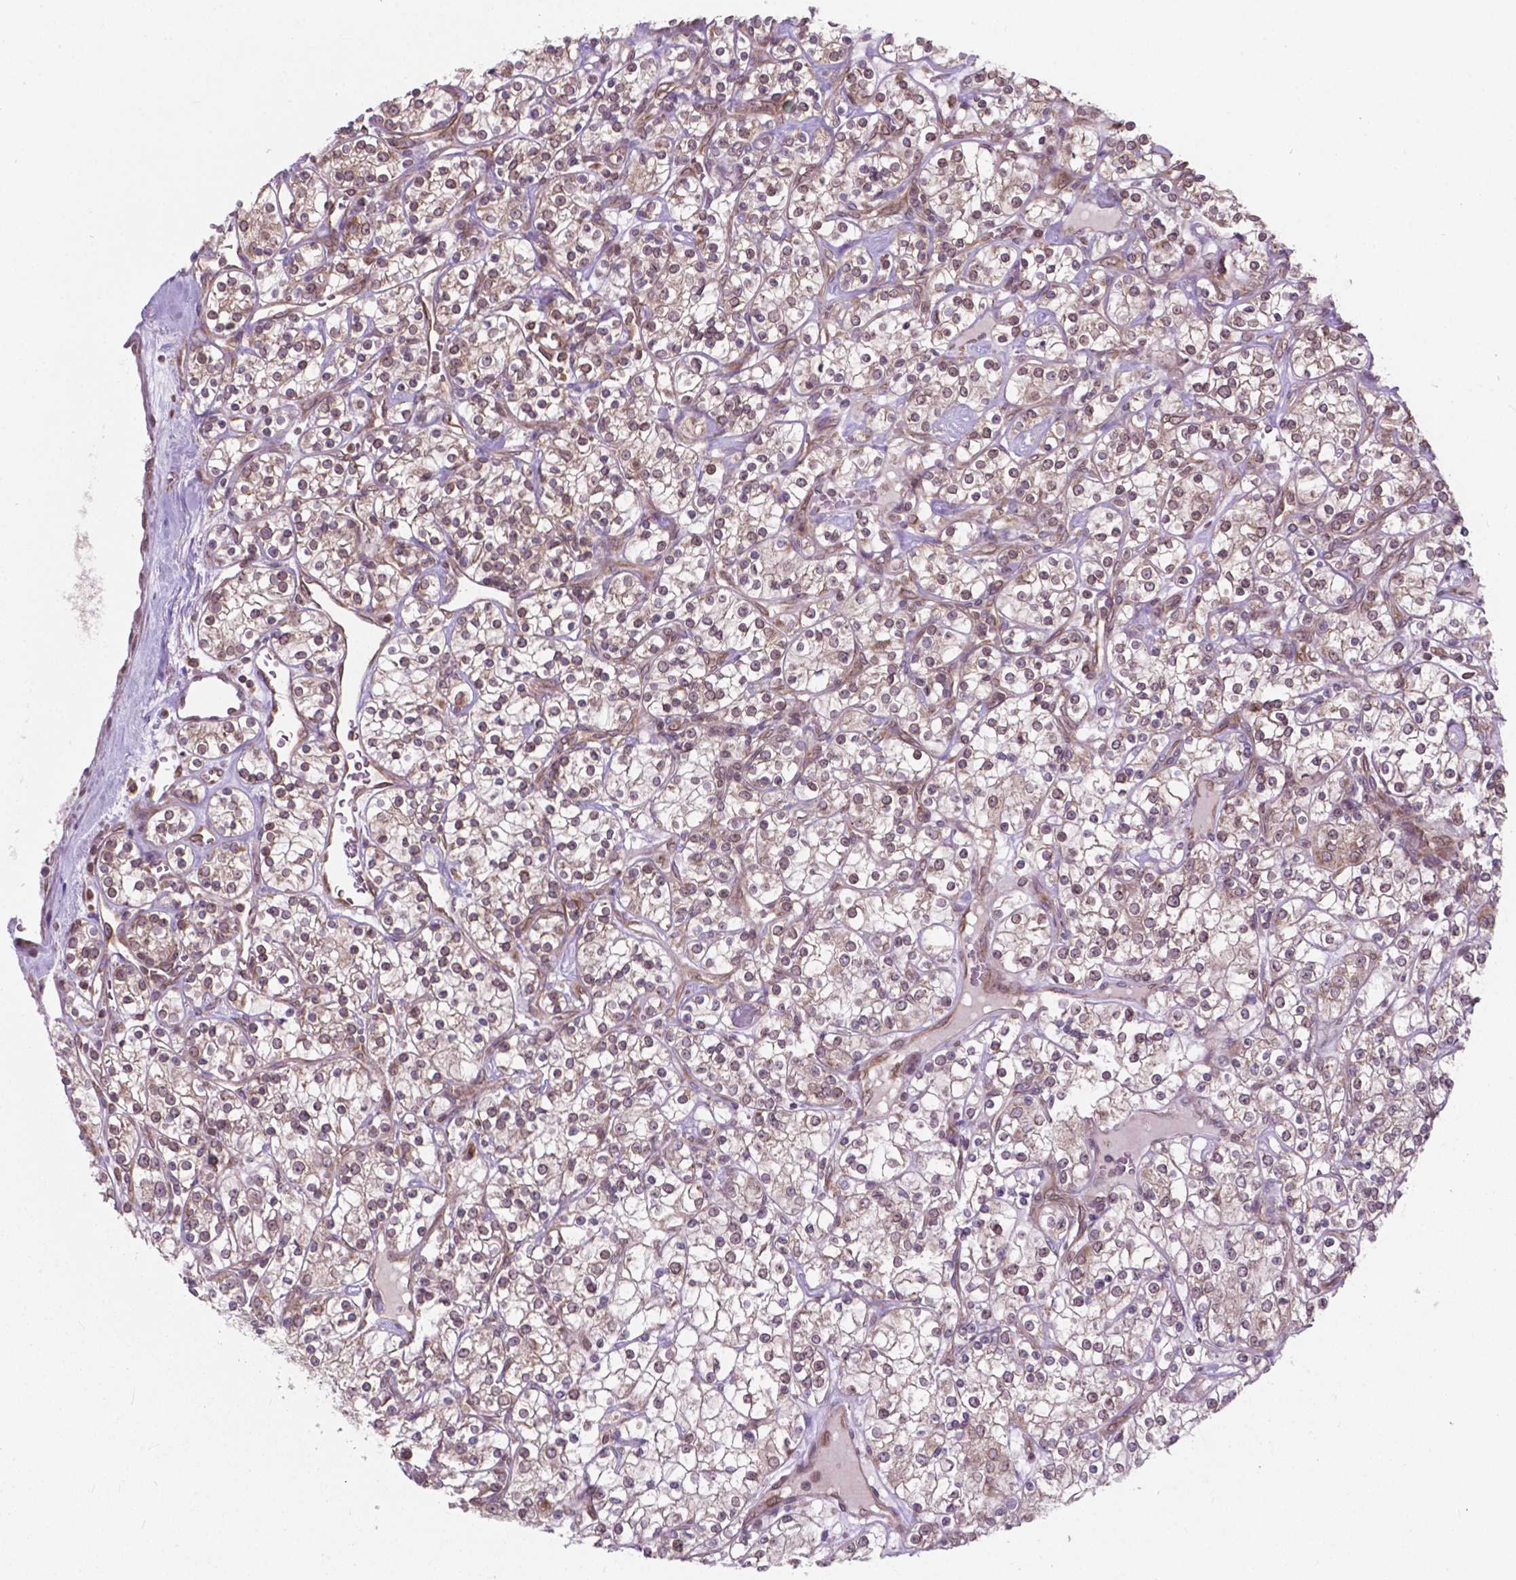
{"staining": {"intensity": "weak", "quantity": ">75%", "location": "cytoplasmic/membranous"}, "tissue": "renal cancer", "cell_type": "Tumor cells", "image_type": "cancer", "snomed": [{"axis": "morphology", "description": "Adenocarcinoma, NOS"}, {"axis": "topography", "description": "Kidney"}], "caption": "Brown immunohistochemical staining in human renal cancer (adenocarcinoma) exhibits weak cytoplasmic/membranous staining in approximately >75% of tumor cells.", "gene": "MRPL33", "patient": {"sex": "male", "age": 77}}